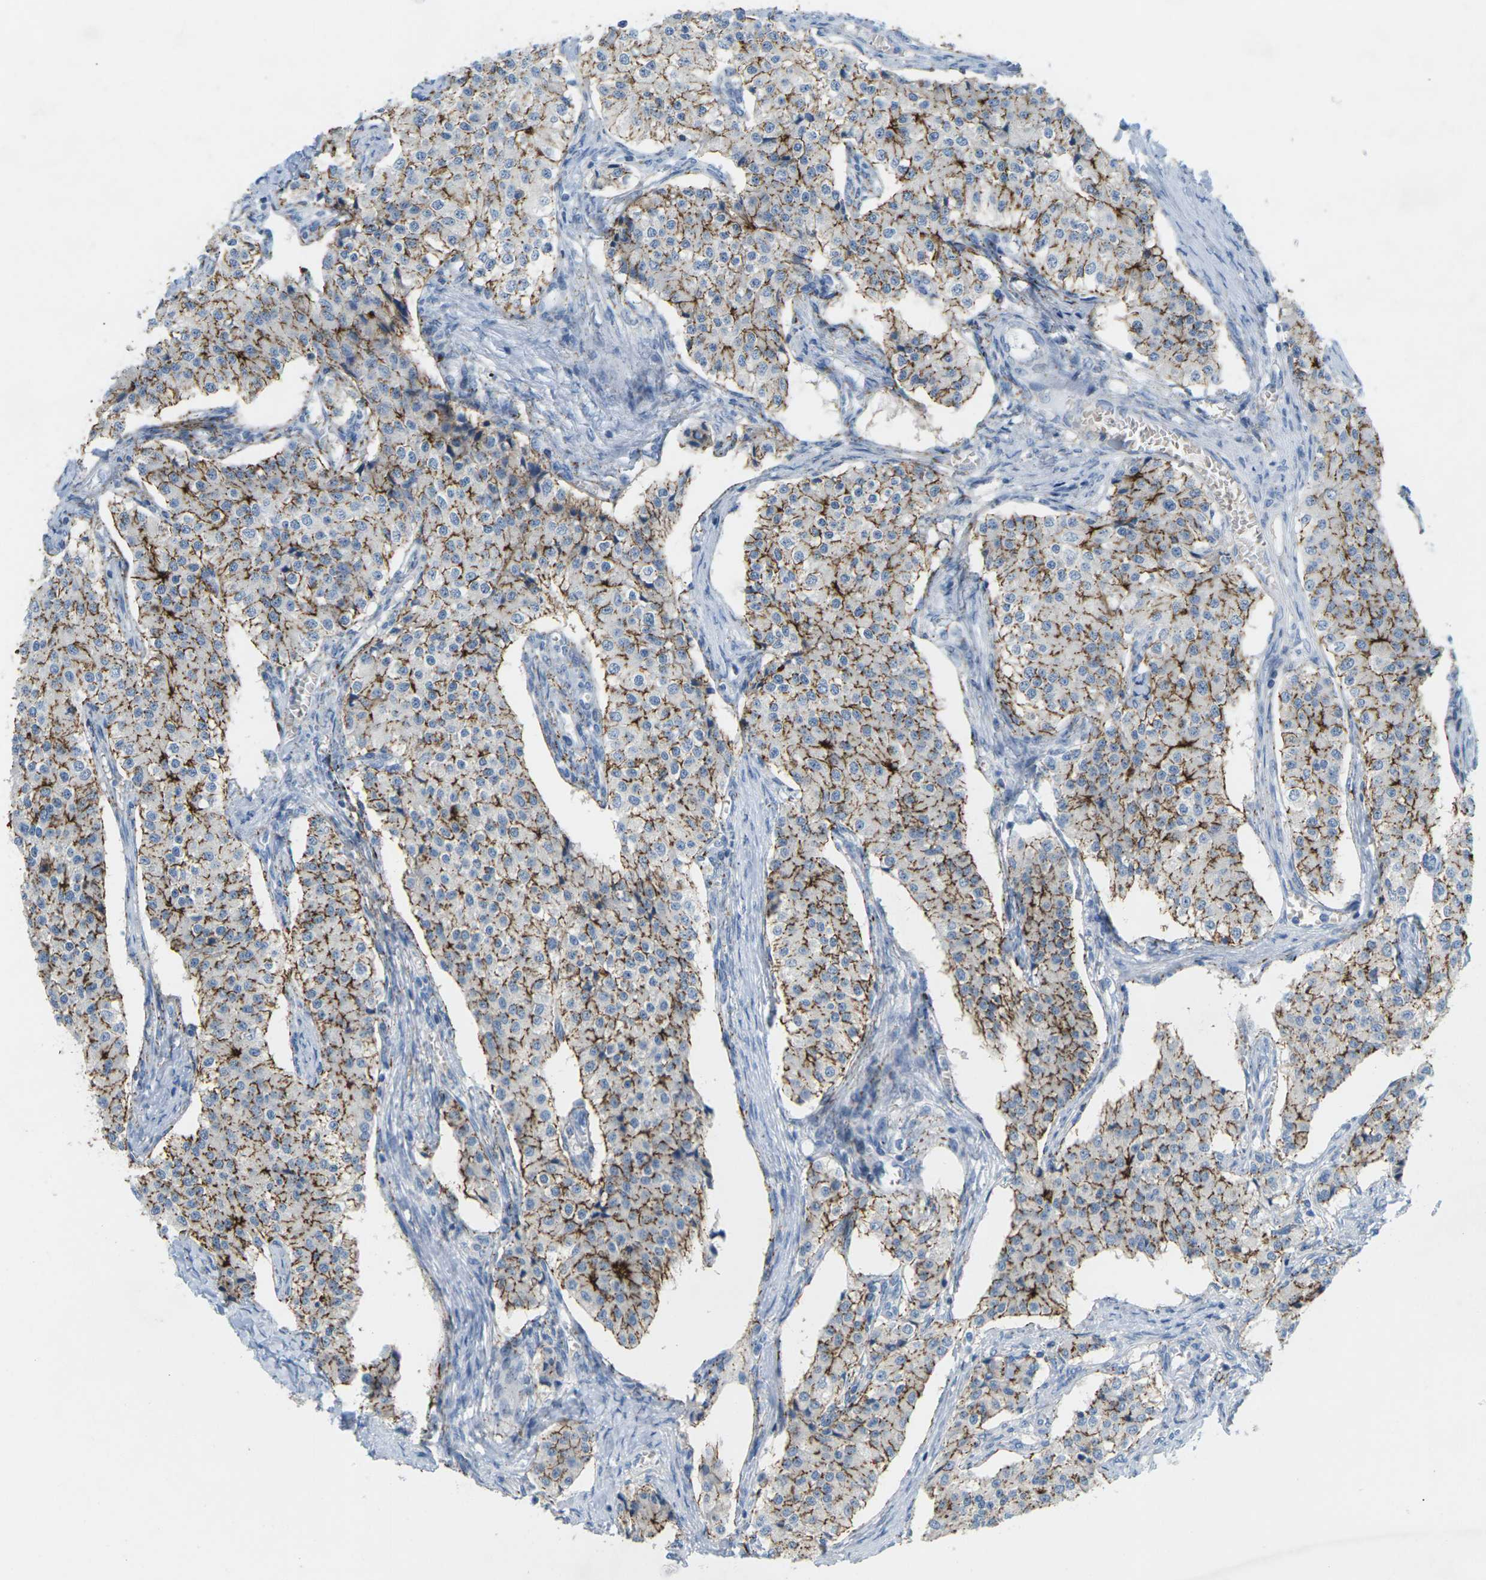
{"staining": {"intensity": "moderate", "quantity": ">75%", "location": "cytoplasmic/membranous"}, "tissue": "carcinoid", "cell_type": "Tumor cells", "image_type": "cancer", "snomed": [{"axis": "morphology", "description": "Carcinoid, malignant, NOS"}, {"axis": "topography", "description": "Colon"}], "caption": "Brown immunohistochemical staining in carcinoid reveals moderate cytoplasmic/membranous expression in about >75% of tumor cells.", "gene": "CLDN3", "patient": {"sex": "female", "age": 52}}